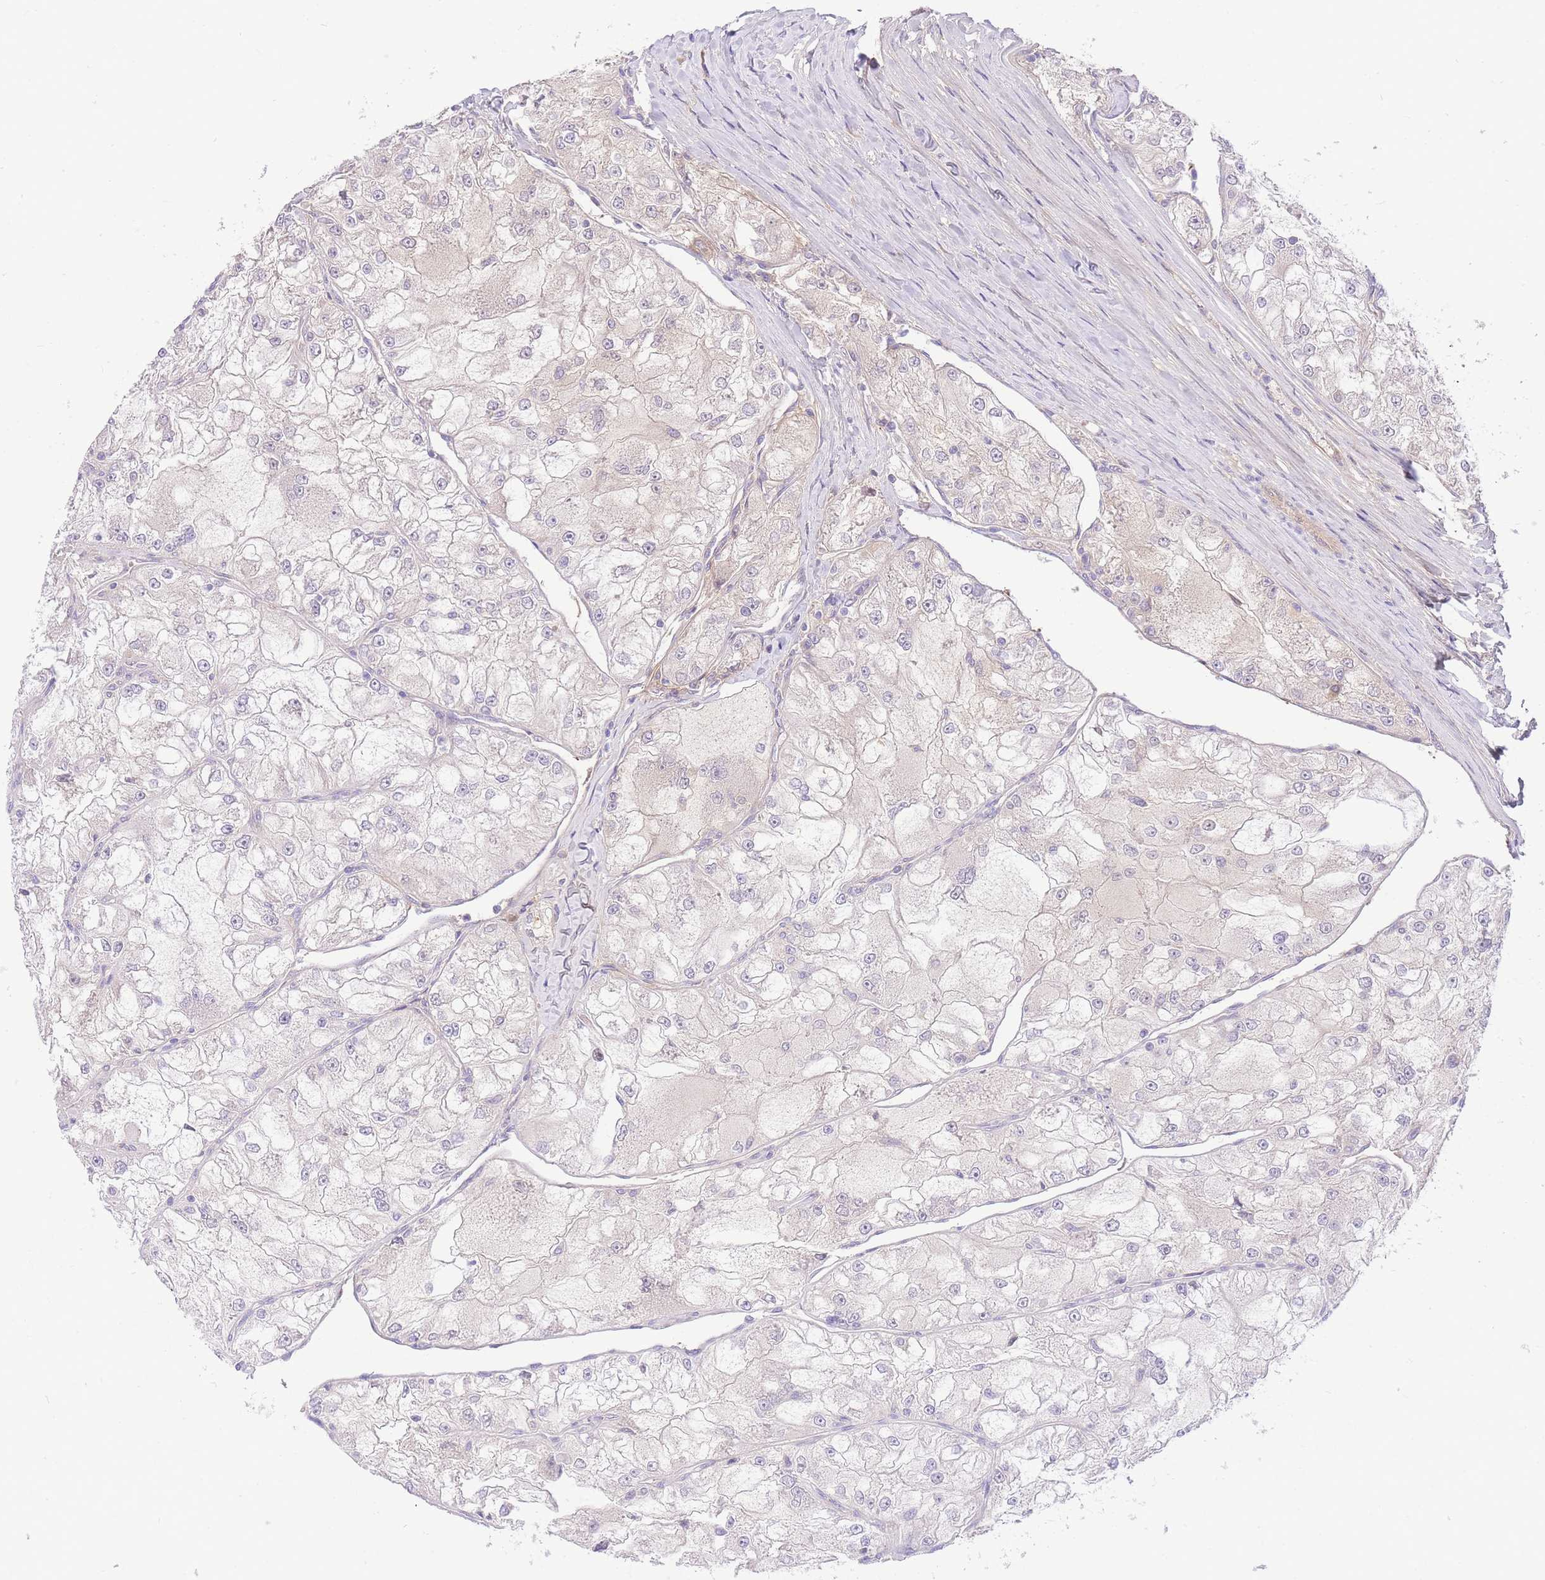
{"staining": {"intensity": "negative", "quantity": "none", "location": "none"}, "tissue": "renal cancer", "cell_type": "Tumor cells", "image_type": "cancer", "snomed": [{"axis": "morphology", "description": "Adenocarcinoma, NOS"}, {"axis": "topography", "description": "Kidney"}], "caption": "High power microscopy micrograph of an immunohistochemistry (IHC) histopathology image of renal adenocarcinoma, revealing no significant positivity in tumor cells.", "gene": "LIPH", "patient": {"sex": "female", "age": 72}}